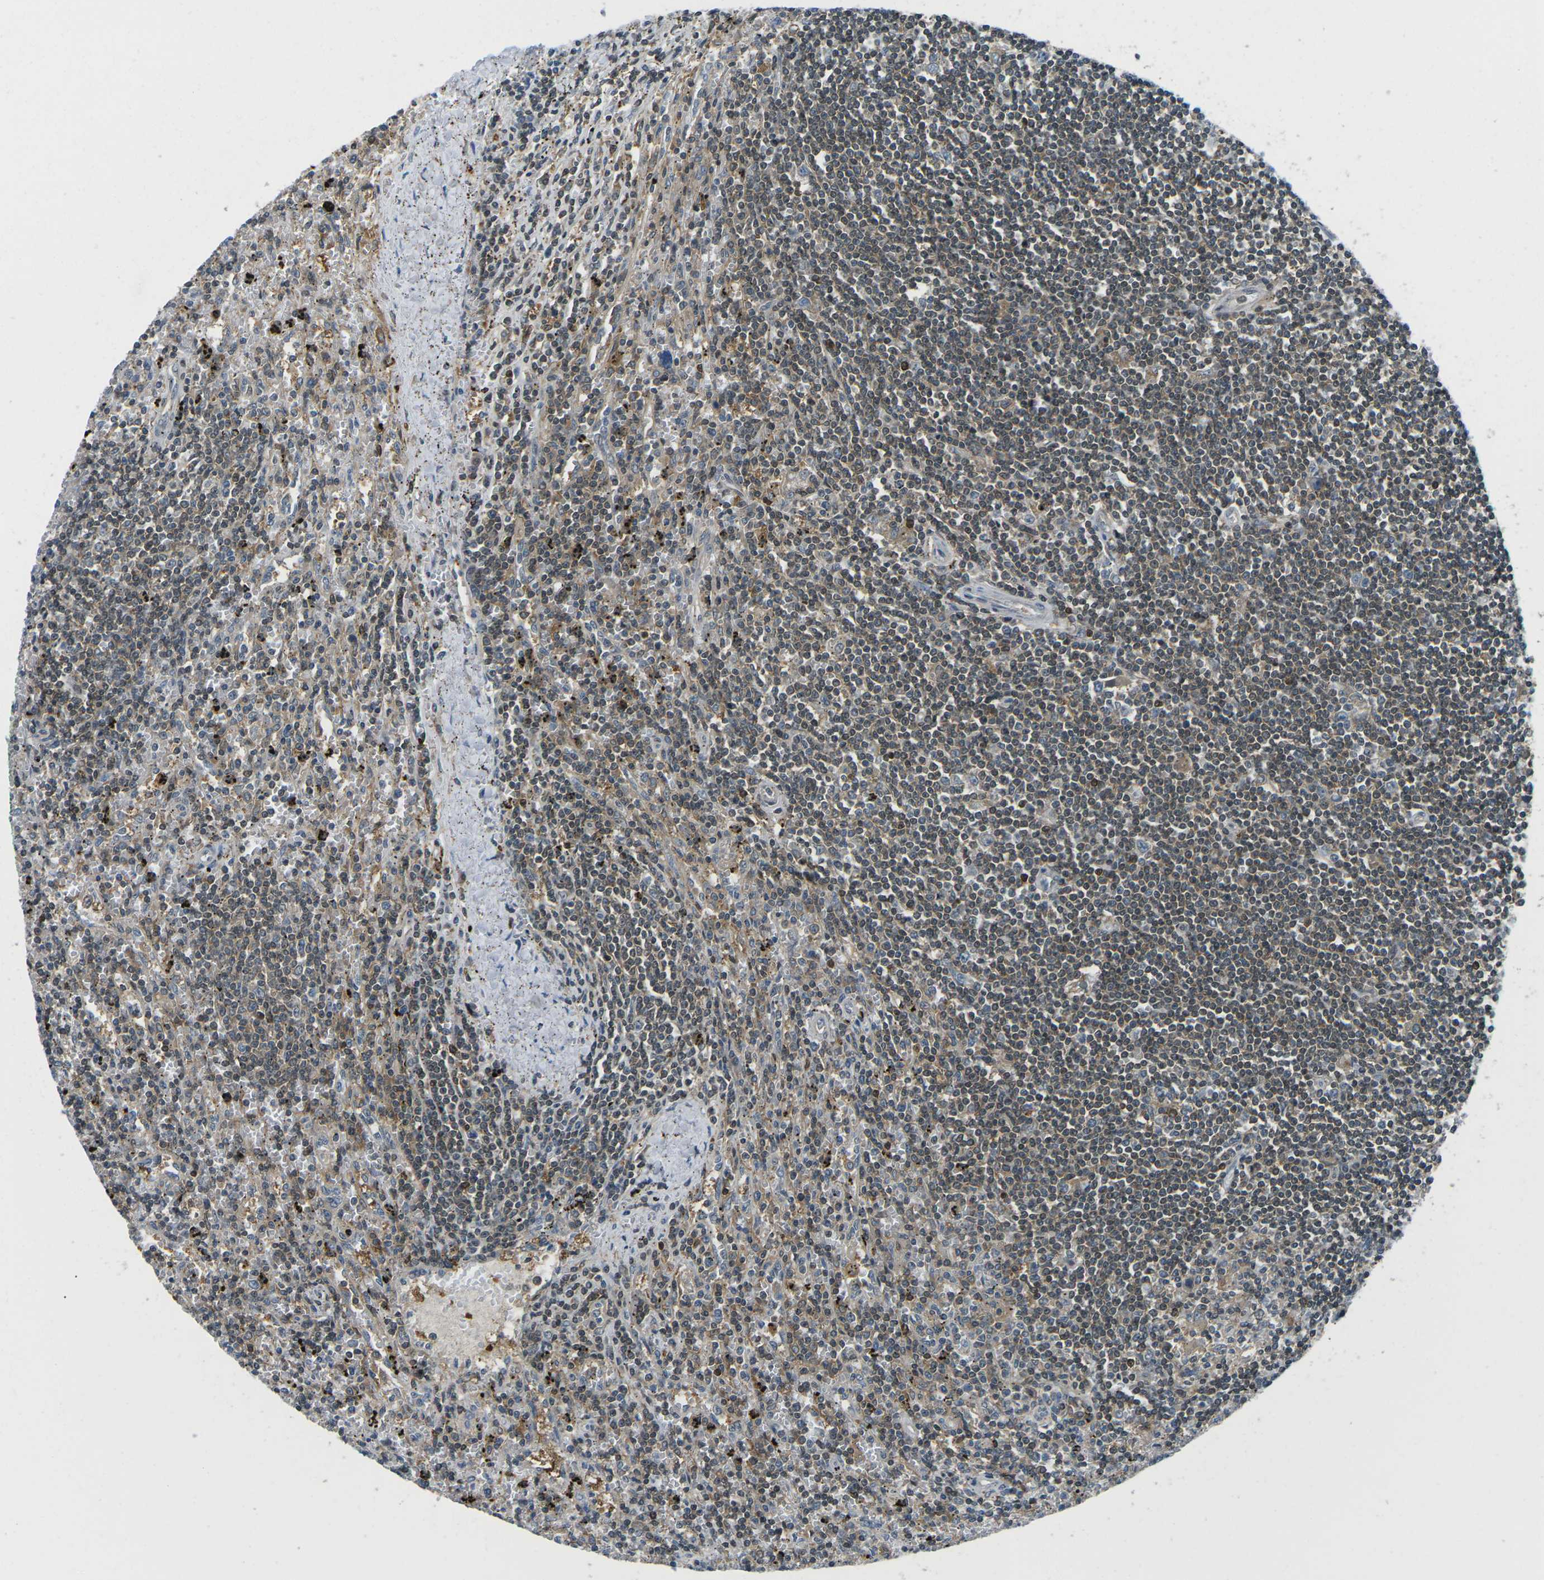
{"staining": {"intensity": "moderate", "quantity": ">75%", "location": "cytoplasmic/membranous,nuclear"}, "tissue": "lymphoma", "cell_type": "Tumor cells", "image_type": "cancer", "snomed": [{"axis": "morphology", "description": "Malignant lymphoma, non-Hodgkin's type, Low grade"}, {"axis": "topography", "description": "Spleen"}], "caption": "Immunohistochemistry of human lymphoma shows medium levels of moderate cytoplasmic/membranous and nuclear expression in approximately >75% of tumor cells.", "gene": "PIEZO2", "patient": {"sex": "male", "age": 76}}